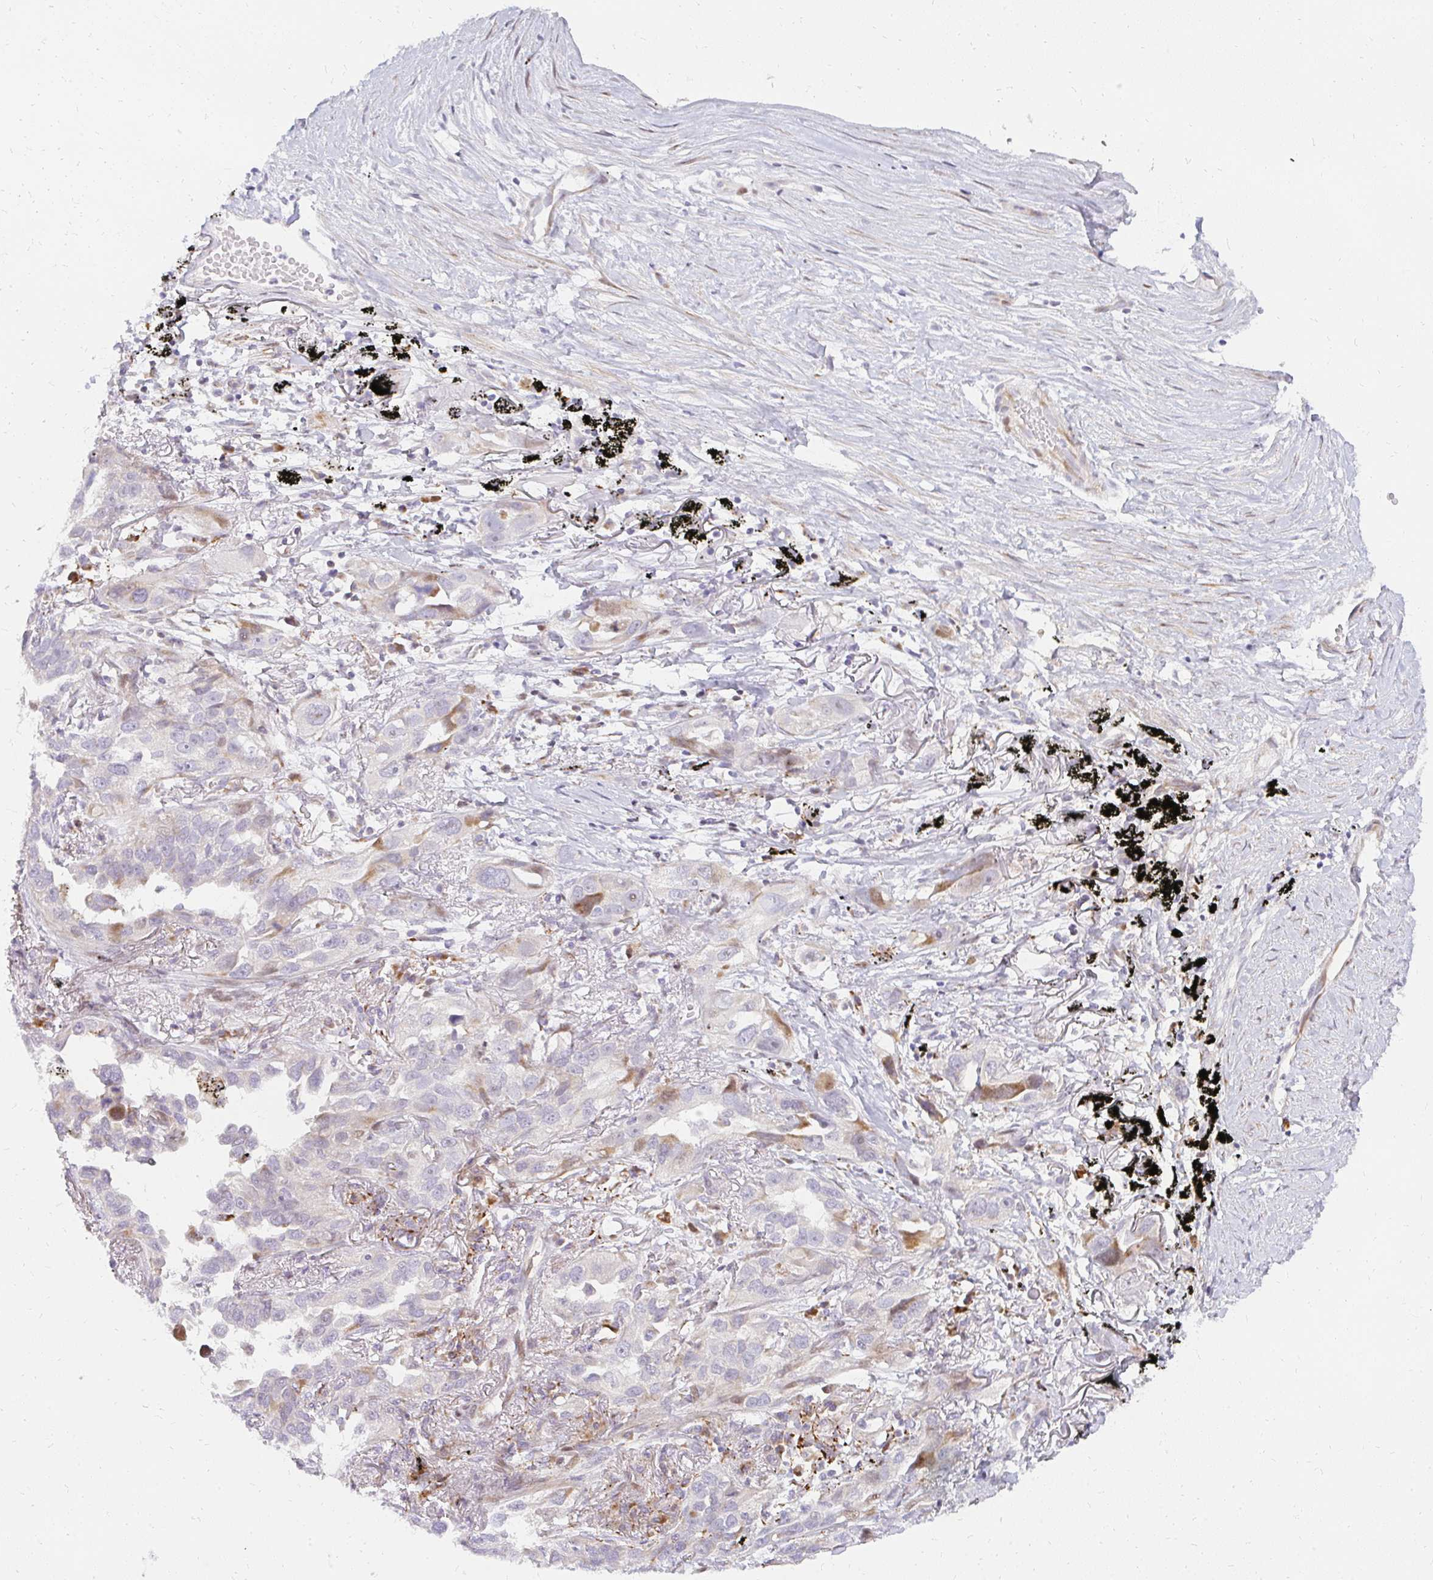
{"staining": {"intensity": "moderate", "quantity": "<25%", "location": "cytoplasmic/membranous,nuclear"}, "tissue": "lung cancer", "cell_type": "Tumor cells", "image_type": "cancer", "snomed": [{"axis": "morphology", "description": "Adenocarcinoma, NOS"}, {"axis": "topography", "description": "Lung"}], "caption": "A brown stain highlights moderate cytoplasmic/membranous and nuclear positivity of a protein in human adenocarcinoma (lung) tumor cells. Using DAB (brown) and hematoxylin (blue) stains, captured at high magnification using brightfield microscopy.", "gene": "PLA2G5", "patient": {"sex": "male", "age": 67}}